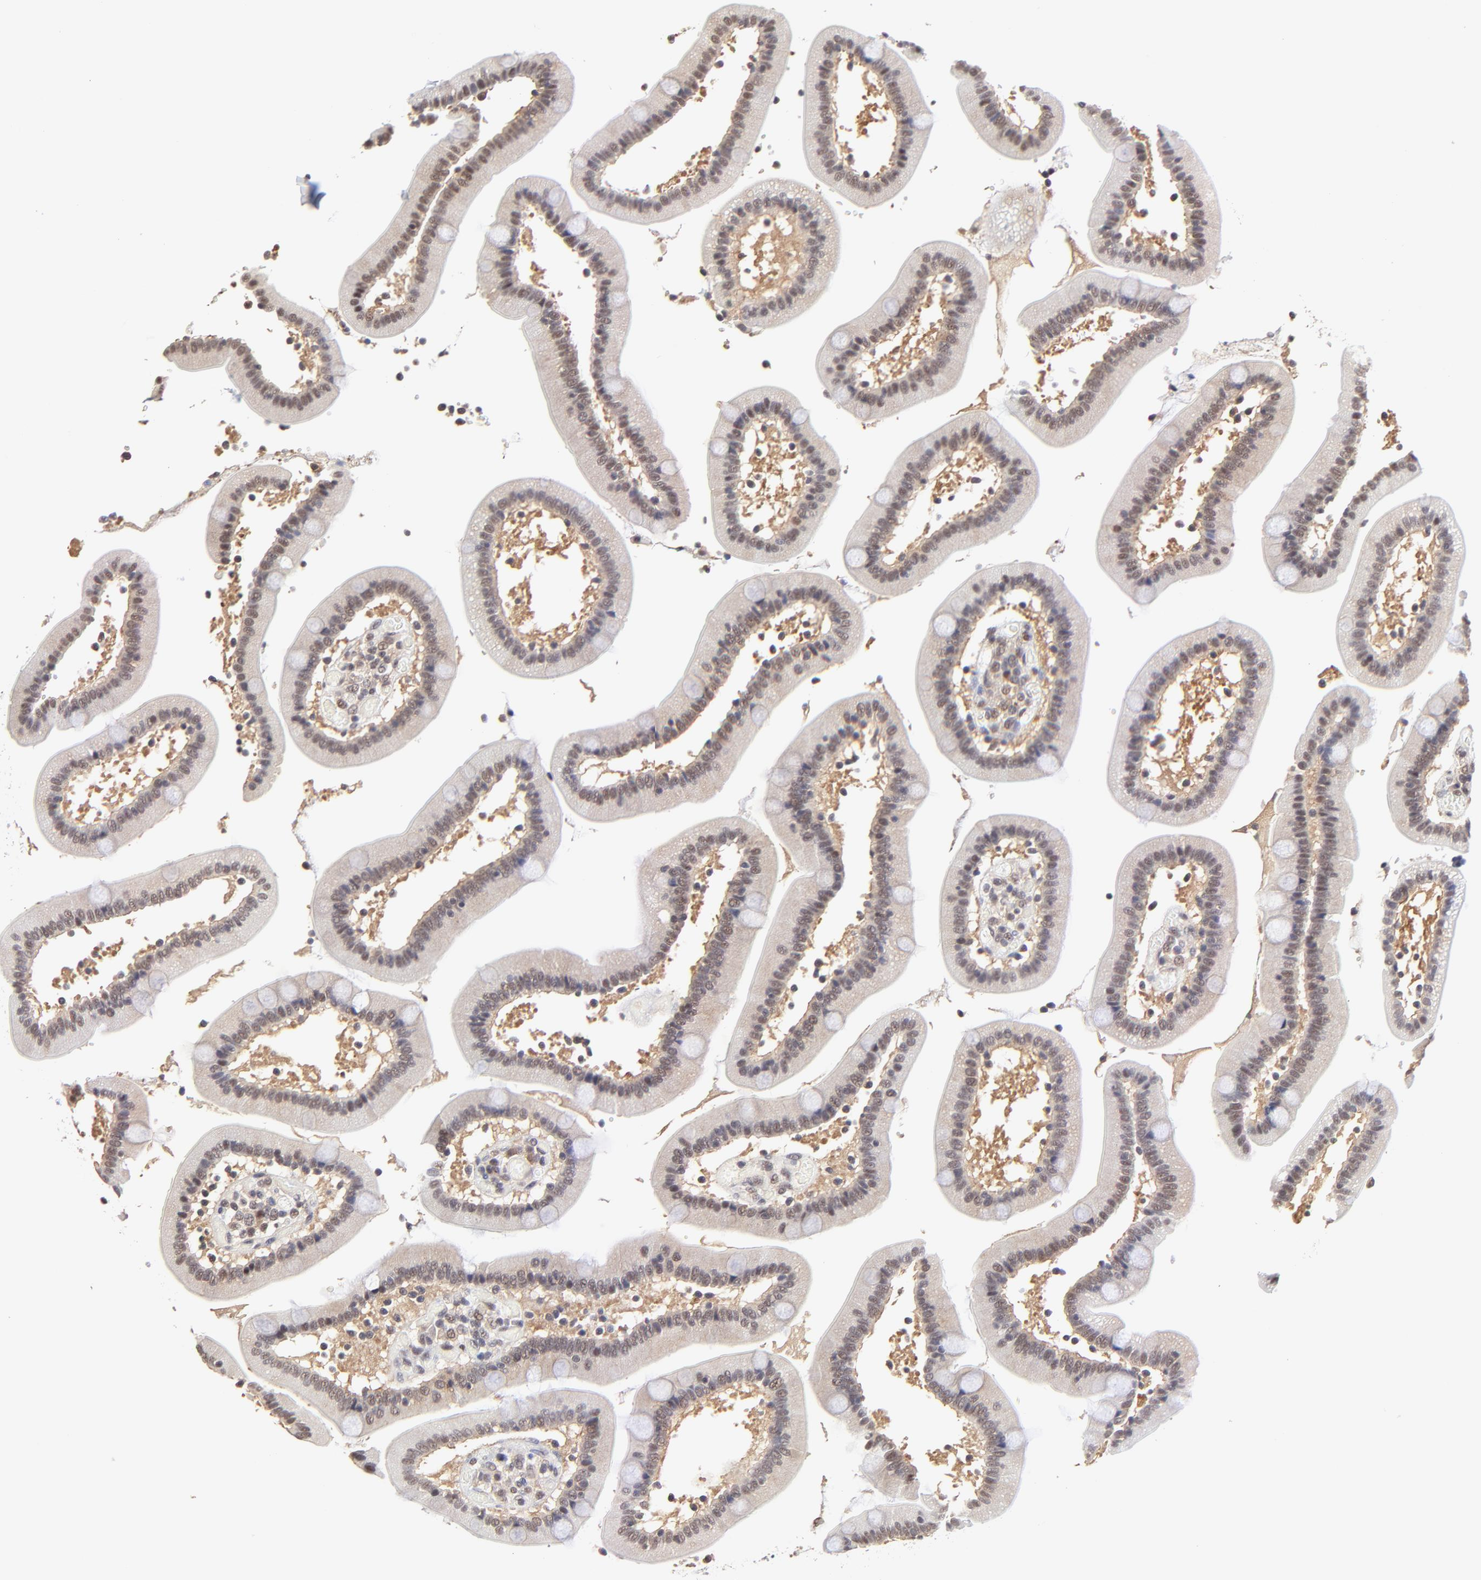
{"staining": {"intensity": "weak", "quantity": "25%-75%", "location": "cytoplasmic/membranous,nuclear"}, "tissue": "duodenum", "cell_type": "Glandular cells", "image_type": "normal", "snomed": [{"axis": "morphology", "description": "Normal tissue, NOS"}, {"axis": "topography", "description": "Duodenum"}], "caption": "This micrograph exhibits benign duodenum stained with immunohistochemistry to label a protein in brown. The cytoplasmic/membranous,nuclear of glandular cells show weak positivity for the protein. Nuclei are counter-stained blue.", "gene": "PSMC4", "patient": {"sex": "male", "age": 66}}